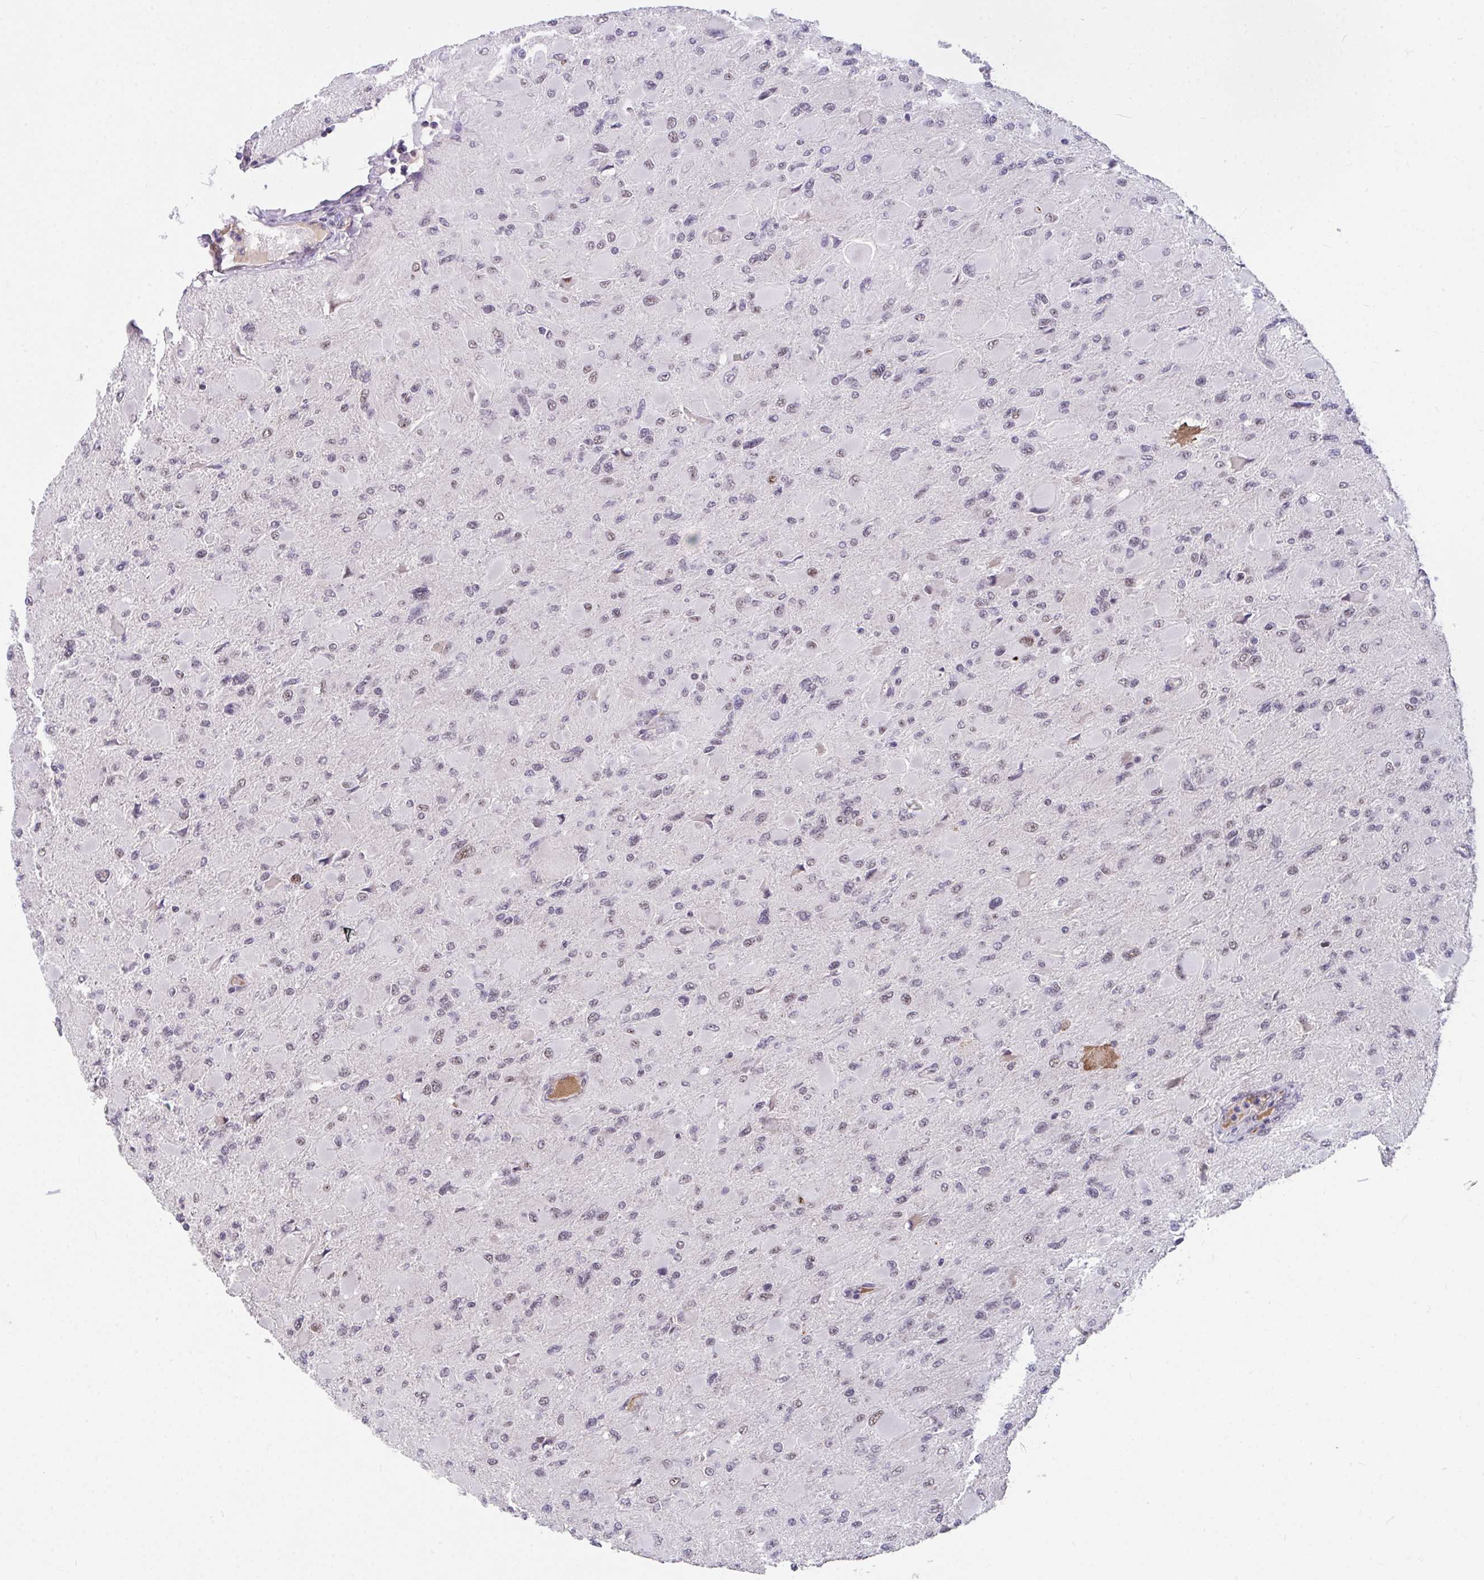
{"staining": {"intensity": "weak", "quantity": "<25%", "location": "nuclear"}, "tissue": "glioma", "cell_type": "Tumor cells", "image_type": "cancer", "snomed": [{"axis": "morphology", "description": "Glioma, malignant, High grade"}, {"axis": "topography", "description": "Cerebral cortex"}], "caption": "The histopathology image shows no significant positivity in tumor cells of glioma.", "gene": "RBBP6", "patient": {"sex": "female", "age": 36}}